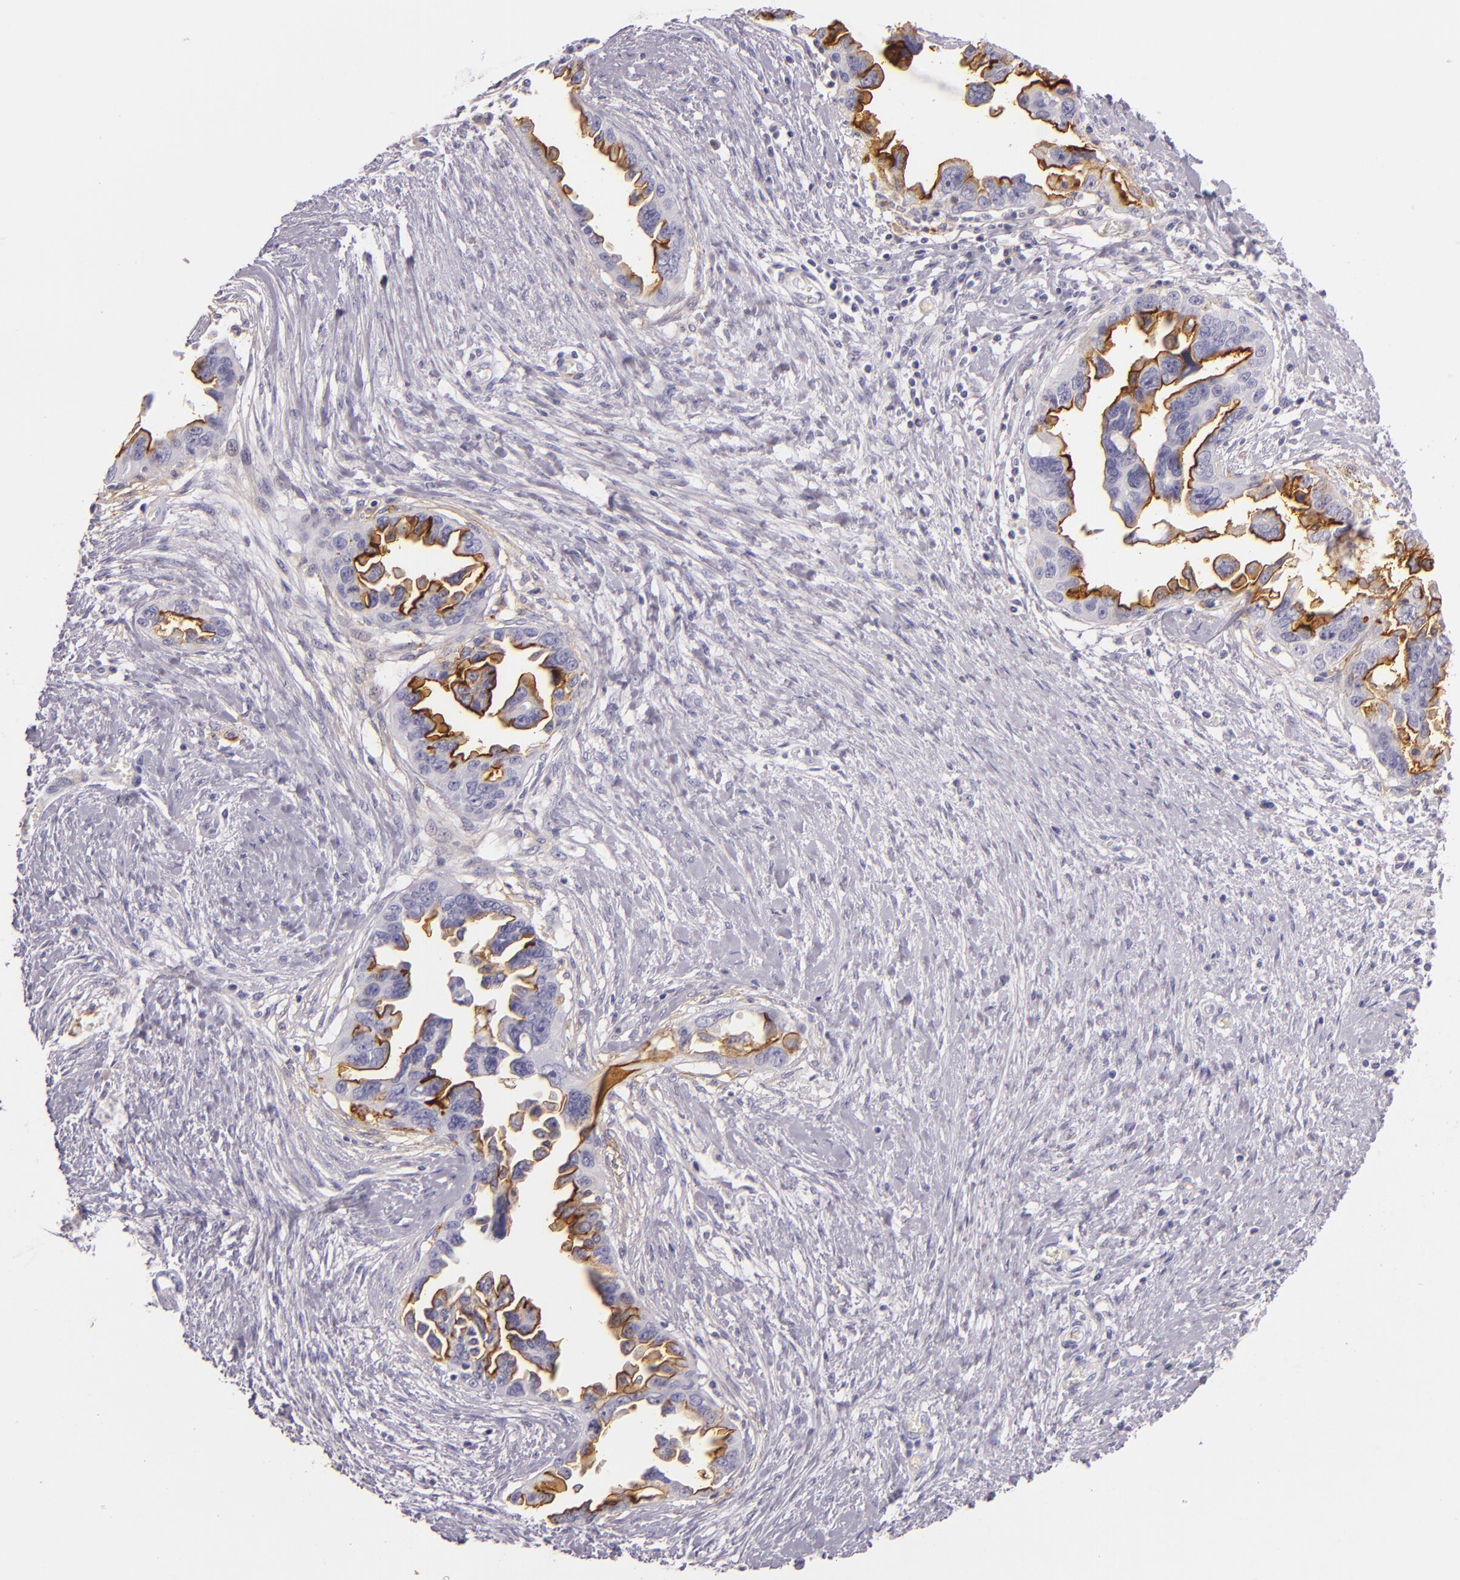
{"staining": {"intensity": "moderate", "quantity": "25%-75%", "location": "cytoplasmic/membranous"}, "tissue": "ovarian cancer", "cell_type": "Tumor cells", "image_type": "cancer", "snomed": [{"axis": "morphology", "description": "Cystadenocarcinoma, serous, NOS"}, {"axis": "topography", "description": "Ovary"}], "caption": "Brown immunohistochemical staining in human ovarian serous cystadenocarcinoma demonstrates moderate cytoplasmic/membranous staining in approximately 25%-75% of tumor cells.", "gene": "ICAM1", "patient": {"sex": "female", "age": 63}}